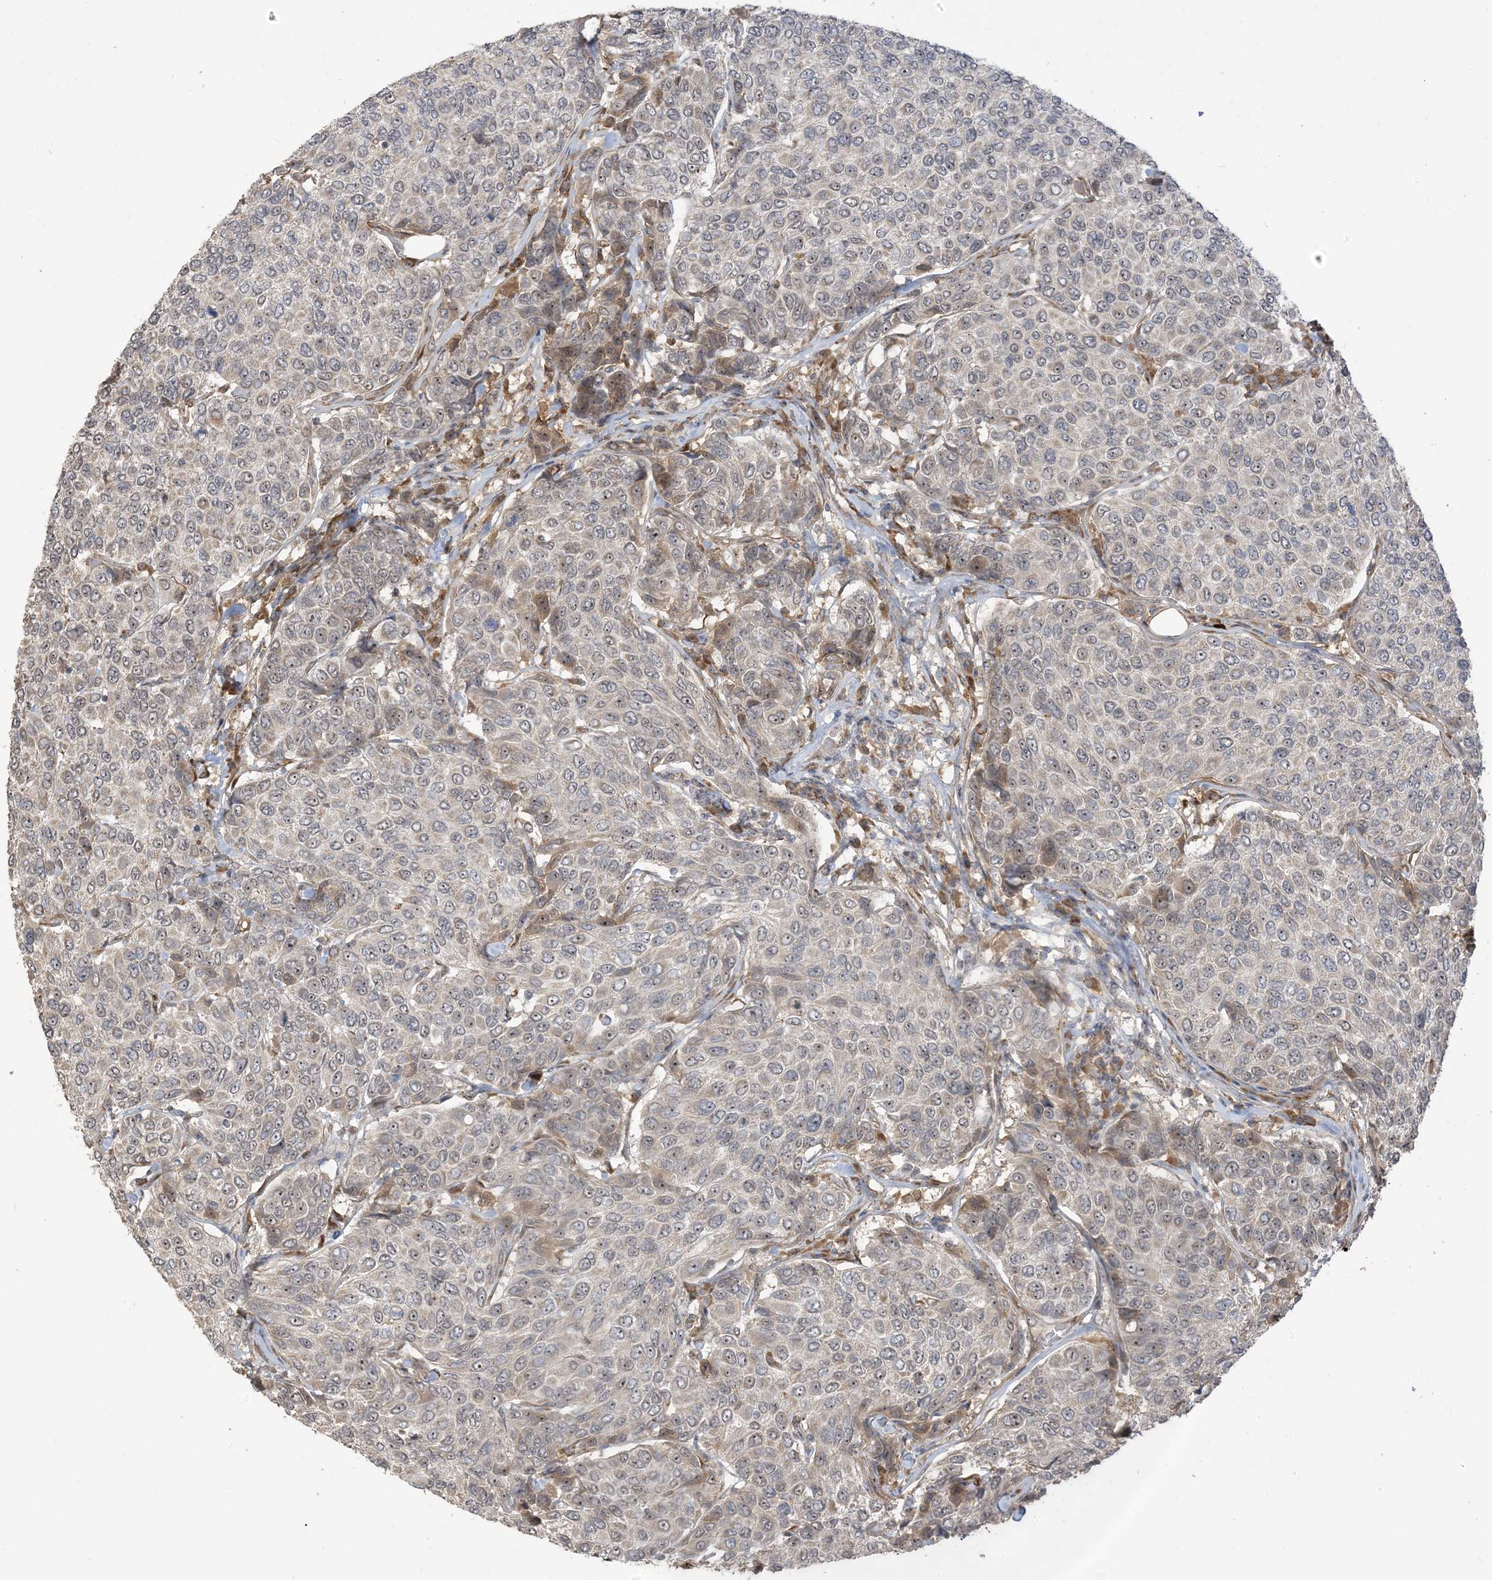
{"staining": {"intensity": "negative", "quantity": "none", "location": "none"}, "tissue": "breast cancer", "cell_type": "Tumor cells", "image_type": "cancer", "snomed": [{"axis": "morphology", "description": "Duct carcinoma"}, {"axis": "topography", "description": "Breast"}], "caption": "IHC image of human breast cancer (infiltrating ductal carcinoma) stained for a protein (brown), which displays no staining in tumor cells.", "gene": "ECM2", "patient": {"sex": "female", "age": 55}}